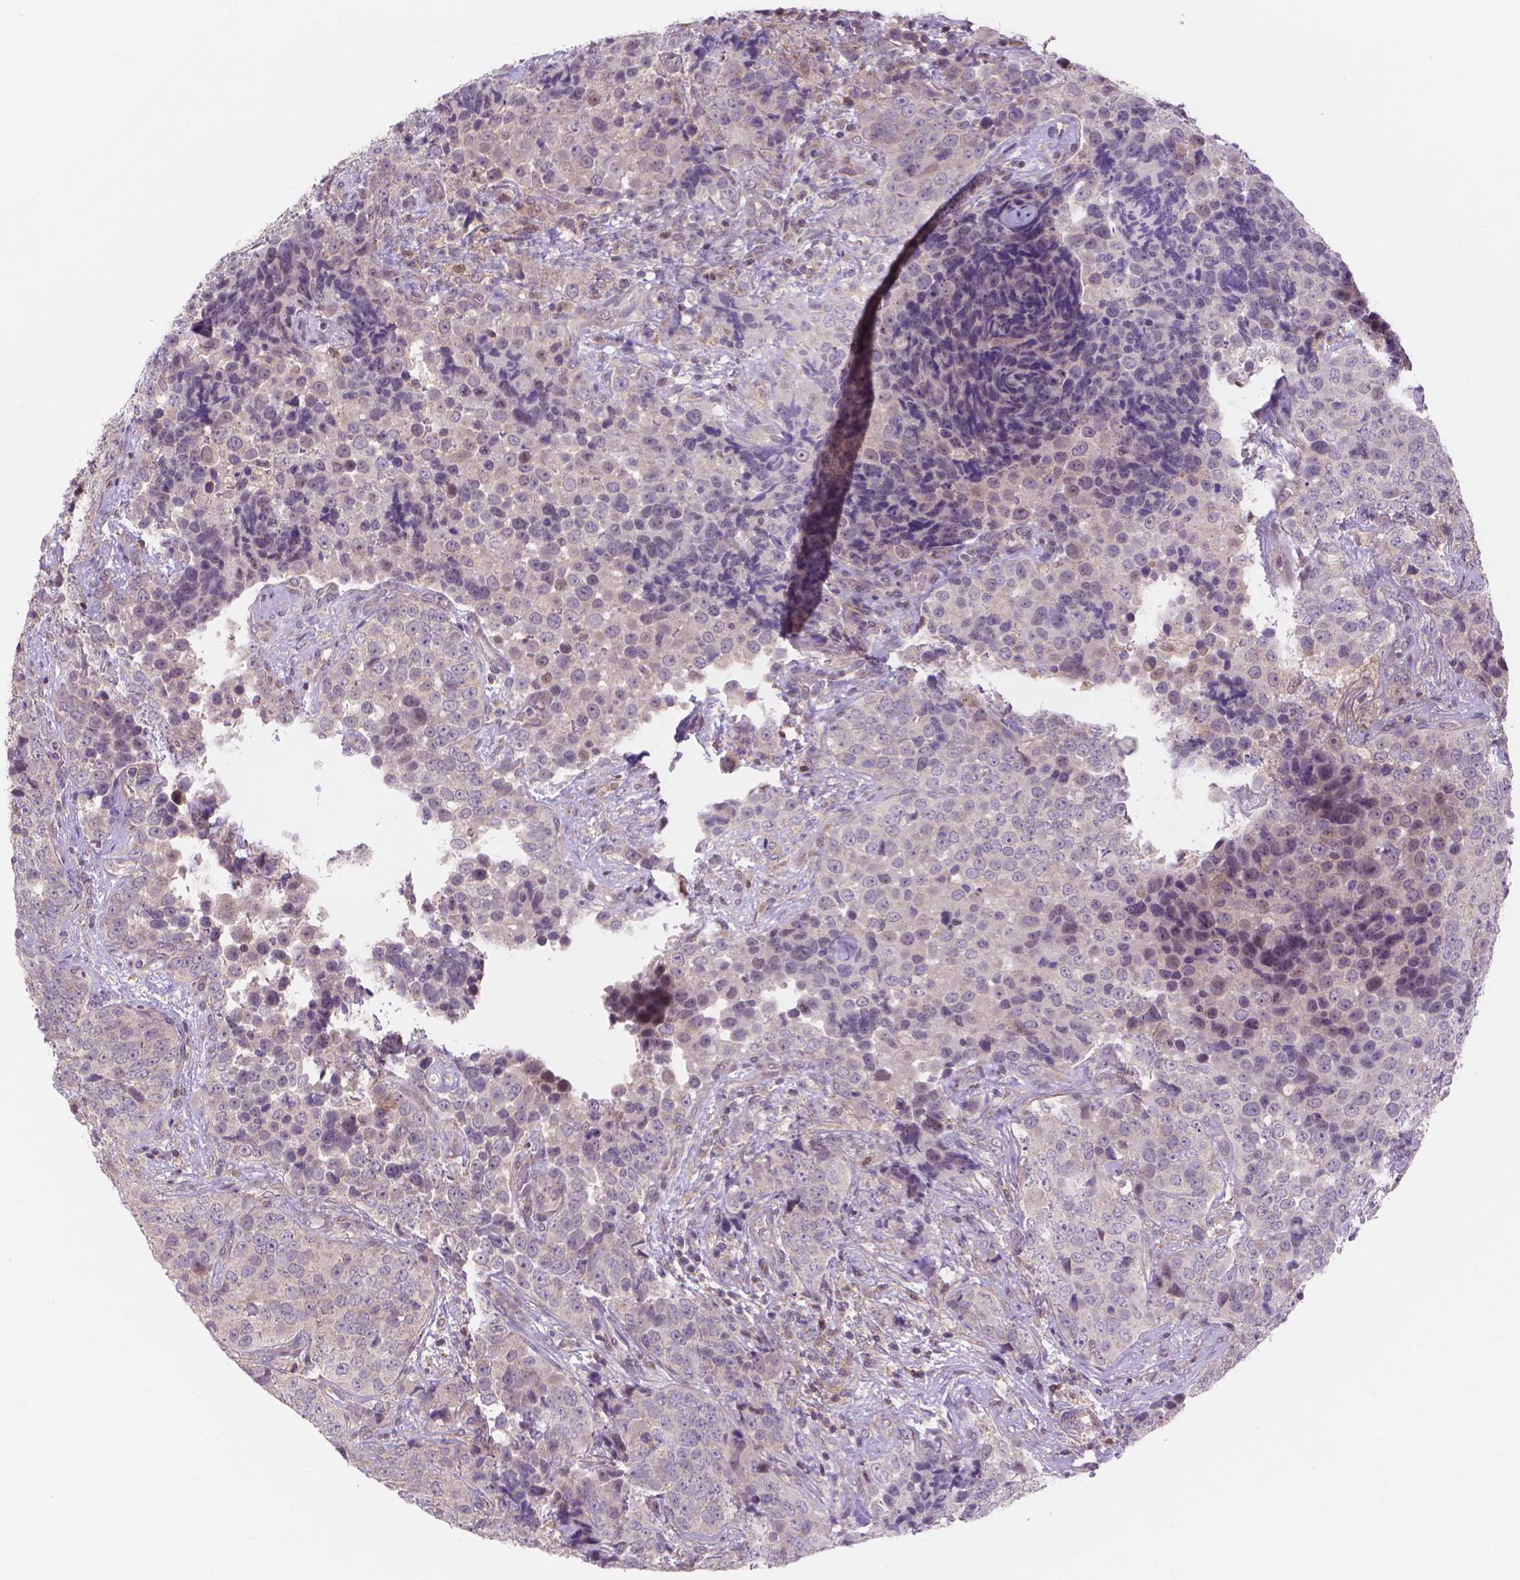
{"staining": {"intensity": "negative", "quantity": "none", "location": "none"}, "tissue": "urothelial cancer", "cell_type": "Tumor cells", "image_type": "cancer", "snomed": [{"axis": "morphology", "description": "Urothelial carcinoma, NOS"}, {"axis": "topography", "description": "Urinary bladder"}], "caption": "Immunohistochemical staining of transitional cell carcinoma exhibits no significant expression in tumor cells.", "gene": "PRDM13", "patient": {"sex": "male", "age": 52}}